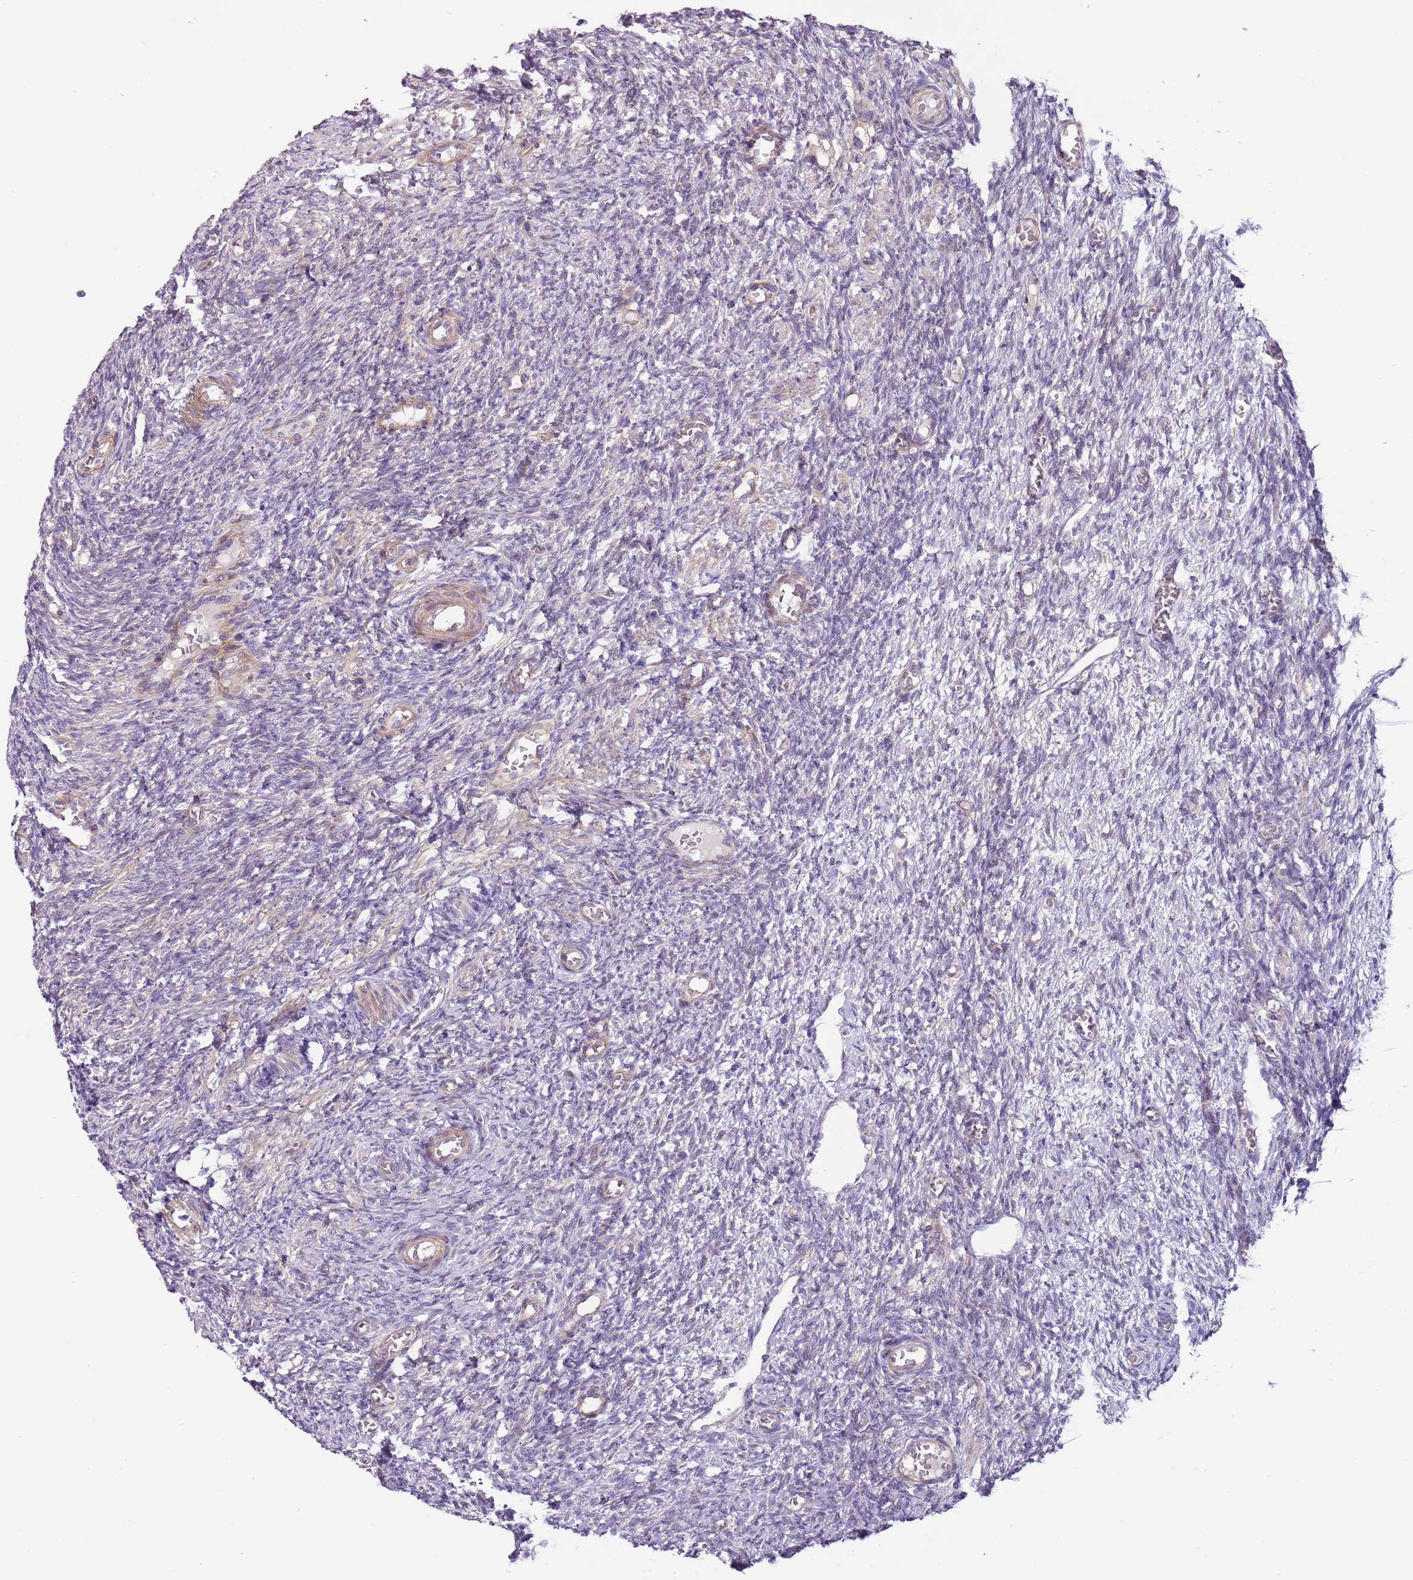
{"staining": {"intensity": "strong", "quantity": ">75%", "location": "cytoplasmic/membranous"}, "tissue": "ovary", "cell_type": "Follicle cells", "image_type": "normal", "snomed": [{"axis": "morphology", "description": "Normal tissue, NOS"}, {"axis": "topography", "description": "Ovary"}], "caption": "Immunohistochemical staining of unremarkable ovary exhibits strong cytoplasmic/membranous protein positivity in approximately >75% of follicle cells.", "gene": "MRO", "patient": {"sex": "female", "age": 27}}